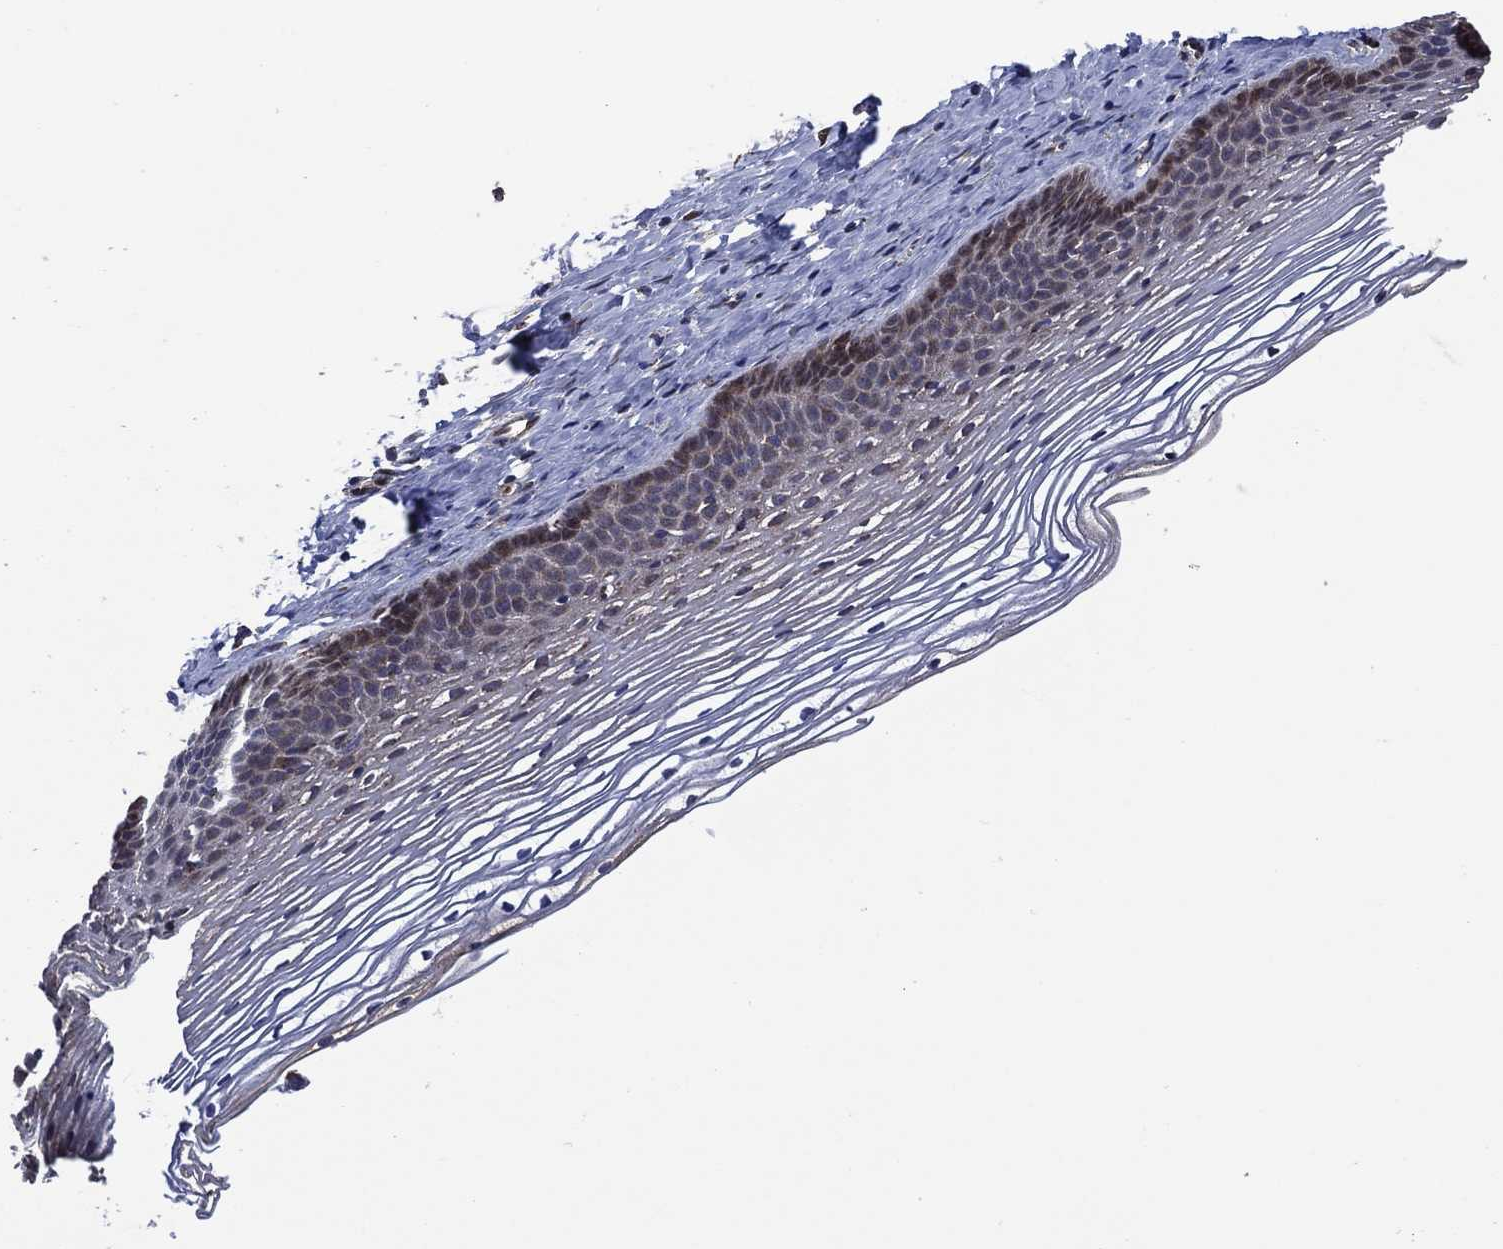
{"staining": {"intensity": "negative", "quantity": "none", "location": "none"}, "tissue": "cervix", "cell_type": "Squamous epithelial cells", "image_type": "normal", "snomed": [{"axis": "morphology", "description": "Normal tissue, NOS"}, {"axis": "topography", "description": "Cervix"}], "caption": "A photomicrograph of cervix stained for a protein shows no brown staining in squamous epithelial cells. (DAB immunohistochemistry (IHC) with hematoxylin counter stain).", "gene": "HTD2", "patient": {"sex": "female", "age": 39}}